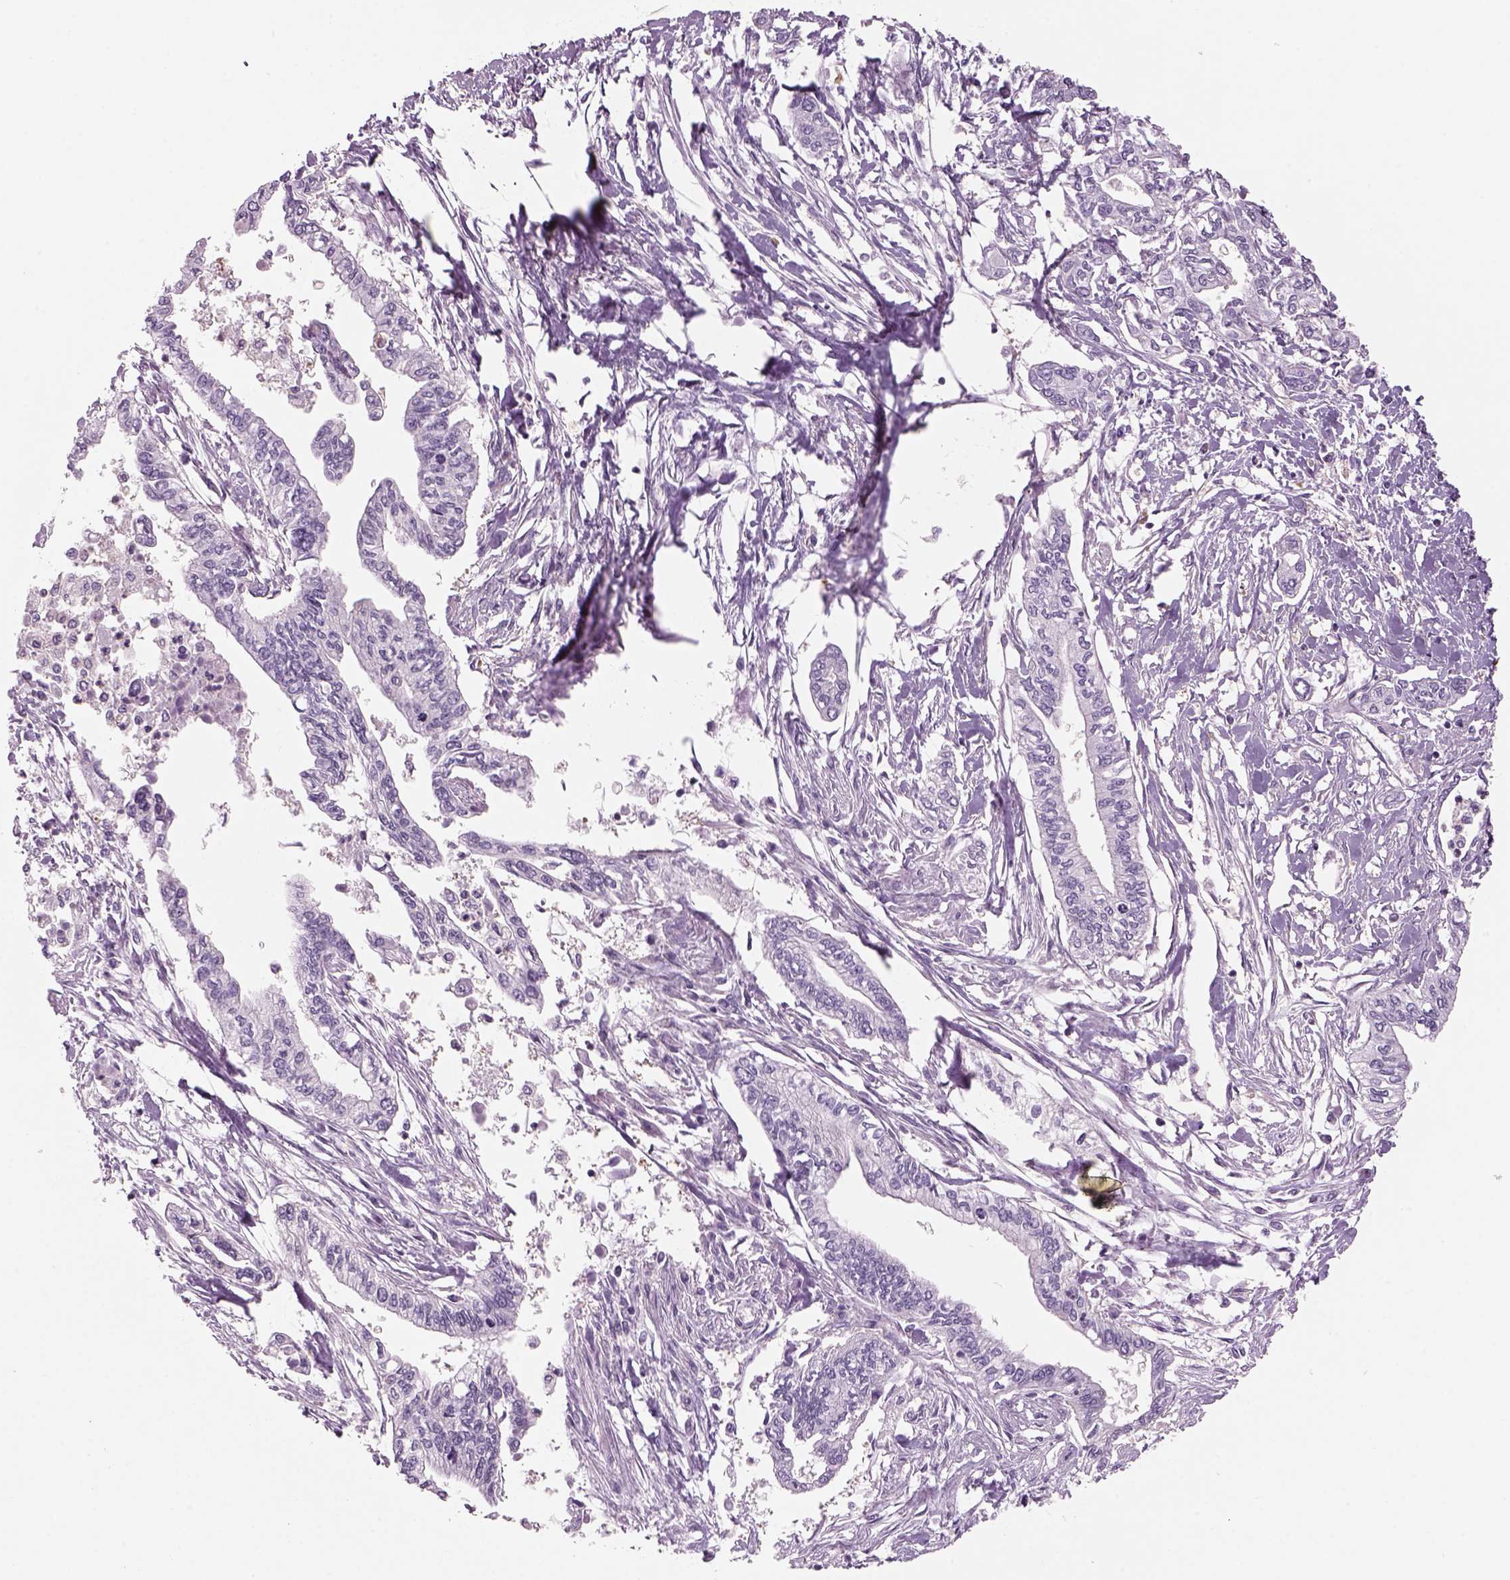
{"staining": {"intensity": "negative", "quantity": "none", "location": "none"}, "tissue": "pancreatic cancer", "cell_type": "Tumor cells", "image_type": "cancer", "snomed": [{"axis": "morphology", "description": "Adenocarcinoma, NOS"}, {"axis": "topography", "description": "Pancreas"}], "caption": "A high-resolution image shows immunohistochemistry staining of adenocarcinoma (pancreatic), which displays no significant expression in tumor cells. (DAB immunohistochemistry (IHC) with hematoxylin counter stain).", "gene": "SLC1A7", "patient": {"sex": "male", "age": 60}}